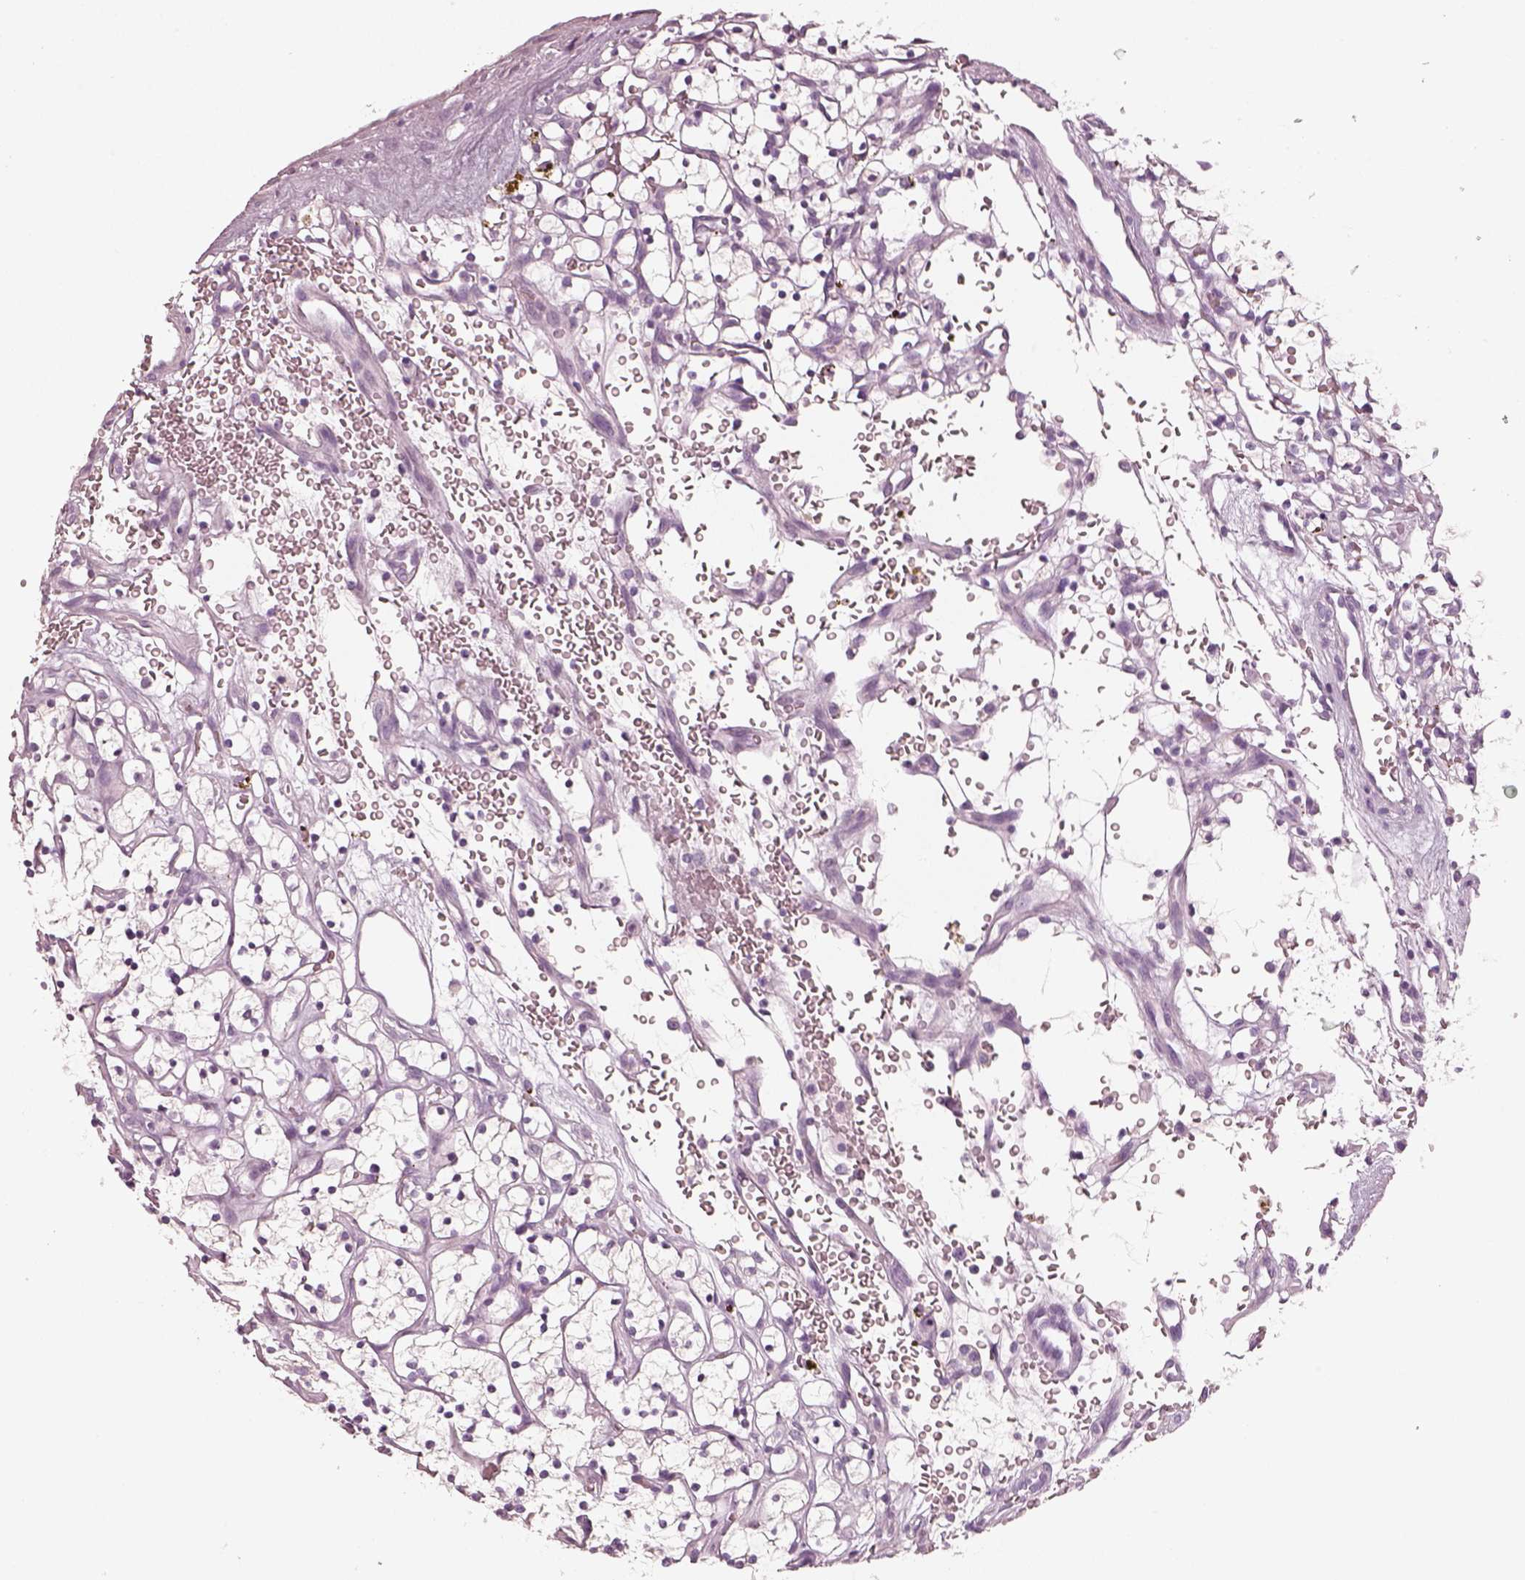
{"staining": {"intensity": "negative", "quantity": "none", "location": "none"}, "tissue": "renal cancer", "cell_type": "Tumor cells", "image_type": "cancer", "snomed": [{"axis": "morphology", "description": "Adenocarcinoma, NOS"}, {"axis": "topography", "description": "Kidney"}], "caption": "Tumor cells show no significant staining in renal adenocarcinoma.", "gene": "R3HDML", "patient": {"sex": "female", "age": 64}}